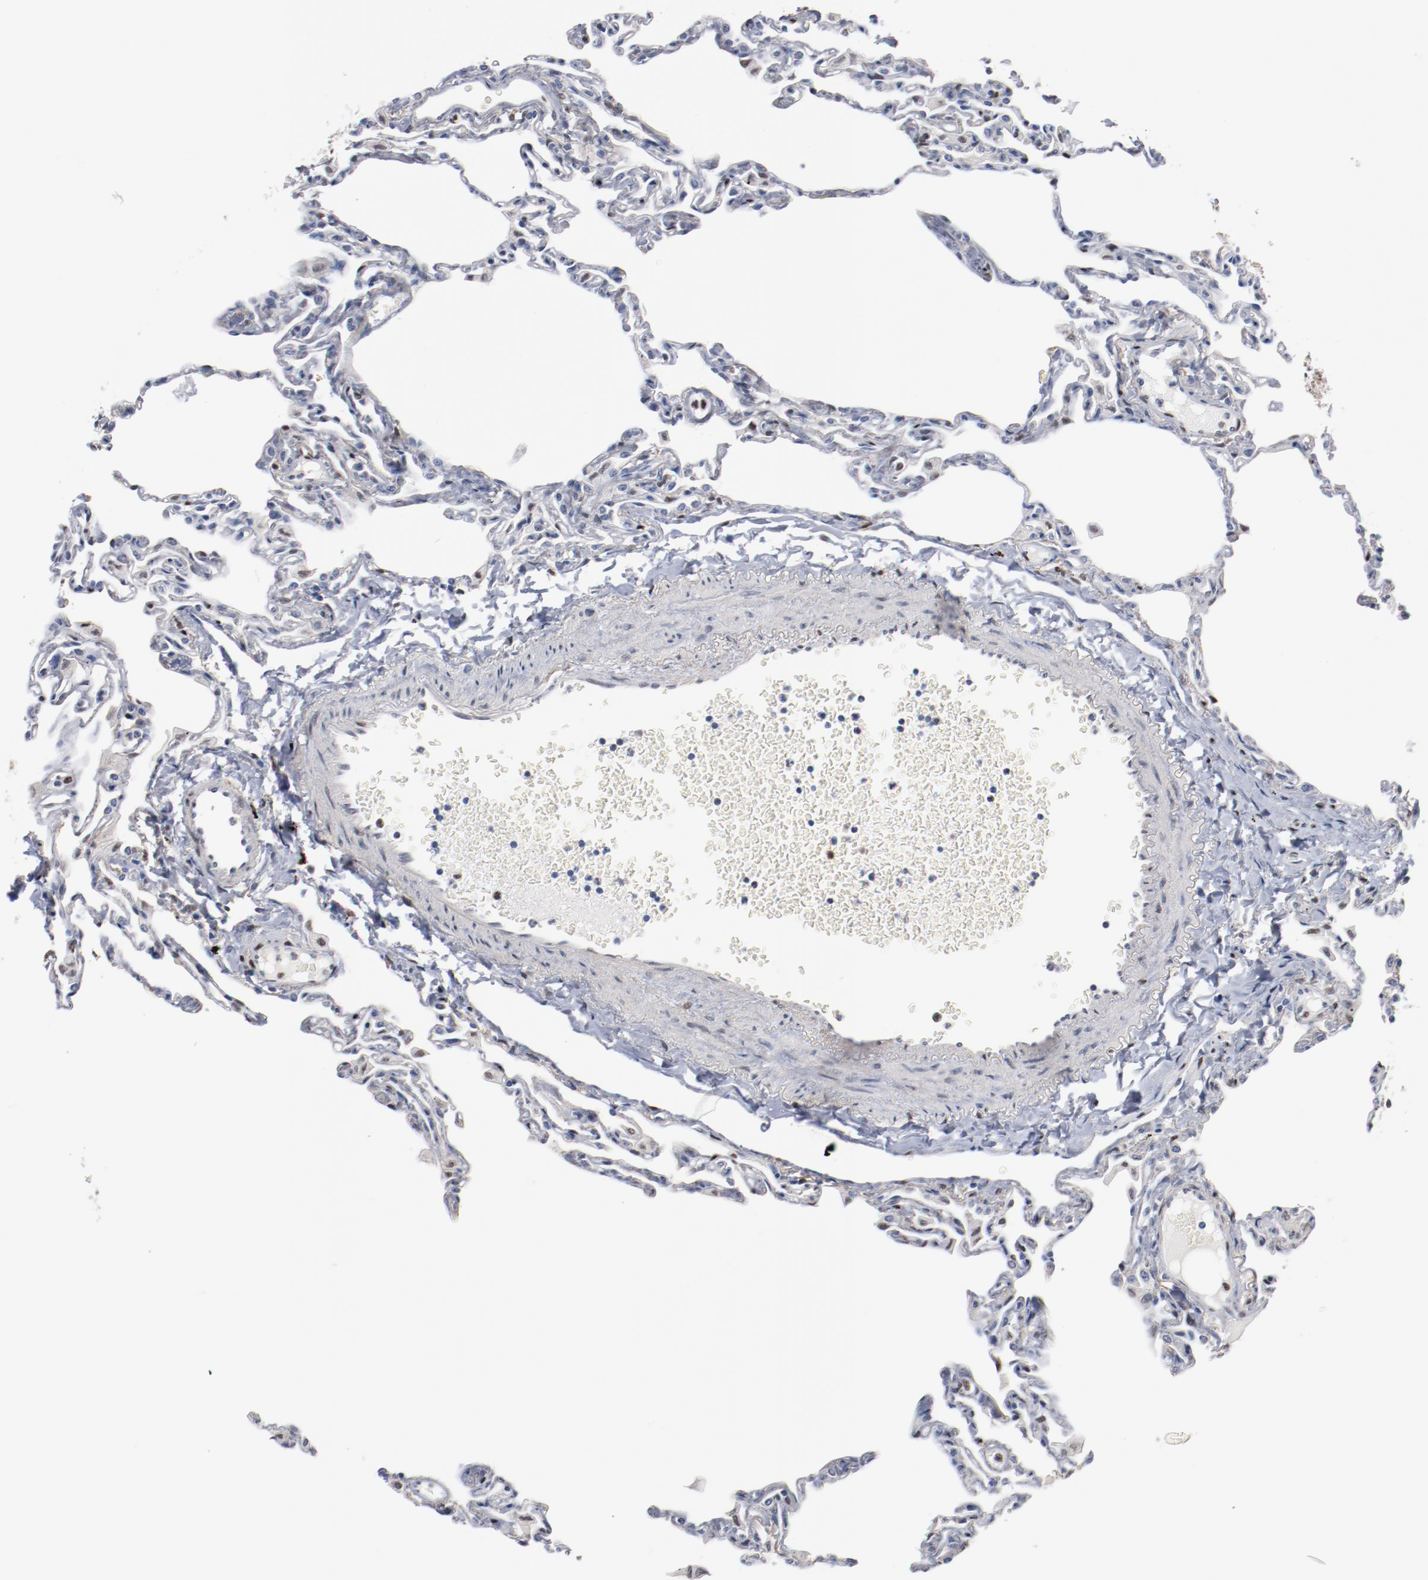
{"staining": {"intensity": "moderate", "quantity": "<25%", "location": "nuclear"}, "tissue": "lung", "cell_type": "Alveolar cells", "image_type": "normal", "snomed": [{"axis": "morphology", "description": "Normal tissue, NOS"}, {"axis": "topography", "description": "Lung"}], "caption": "Protein analysis of unremarkable lung shows moderate nuclear expression in about <25% of alveolar cells.", "gene": "ZEB2", "patient": {"sex": "female", "age": 49}}